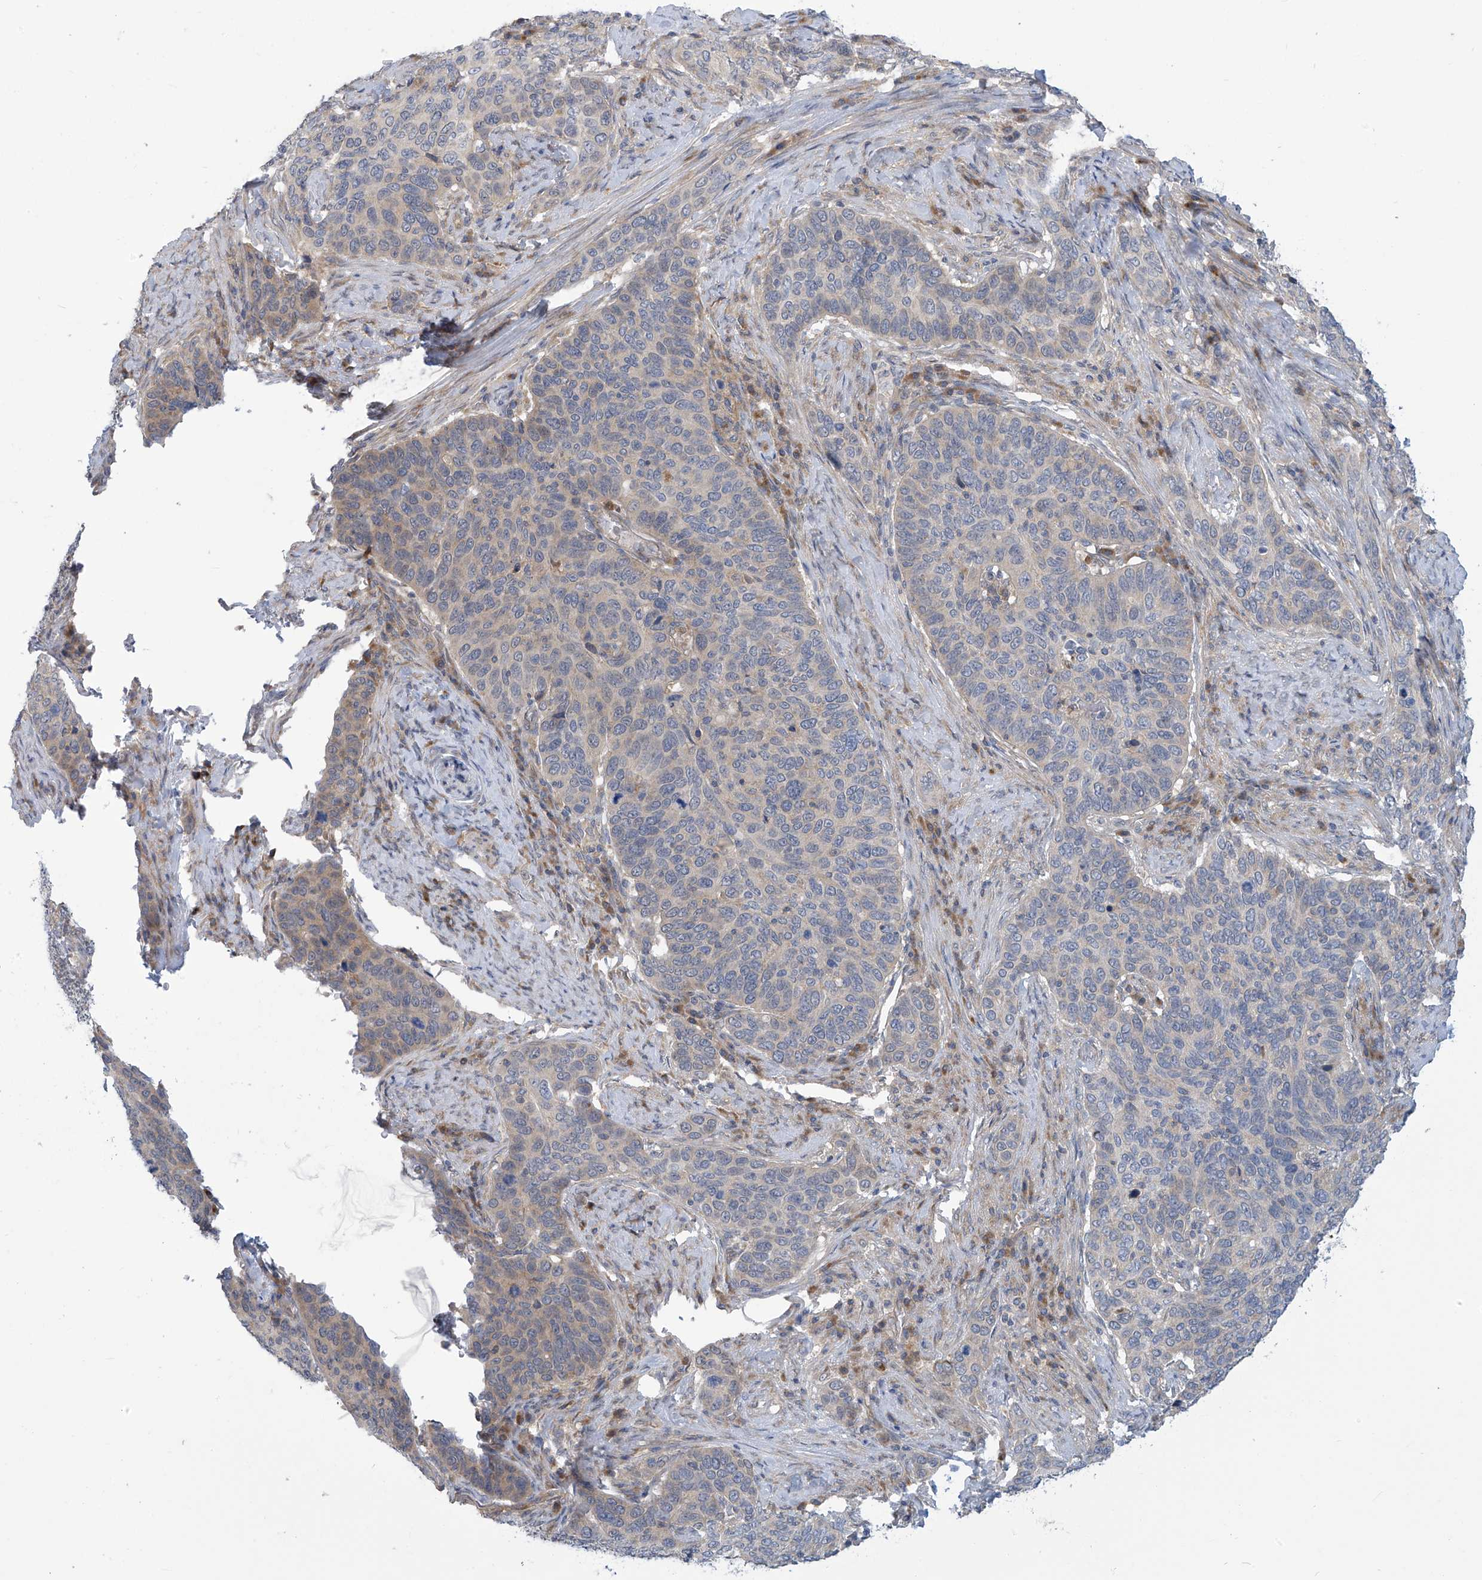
{"staining": {"intensity": "negative", "quantity": "none", "location": "none"}, "tissue": "cervical cancer", "cell_type": "Tumor cells", "image_type": "cancer", "snomed": [{"axis": "morphology", "description": "Squamous cell carcinoma, NOS"}, {"axis": "topography", "description": "Cervix"}], "caption": "IHC photomicrograph of neoplastic tissue: cervical squamous cell carcinoma stained with DAB (3,3'-diaminobenzidine) reveals no significant protein expression in tumor cells. (Immunohistochemistry, brightfield microscopy, high magnification).", "gene": "ADAT2", "patient": {"sex": "female", "age": 60}}